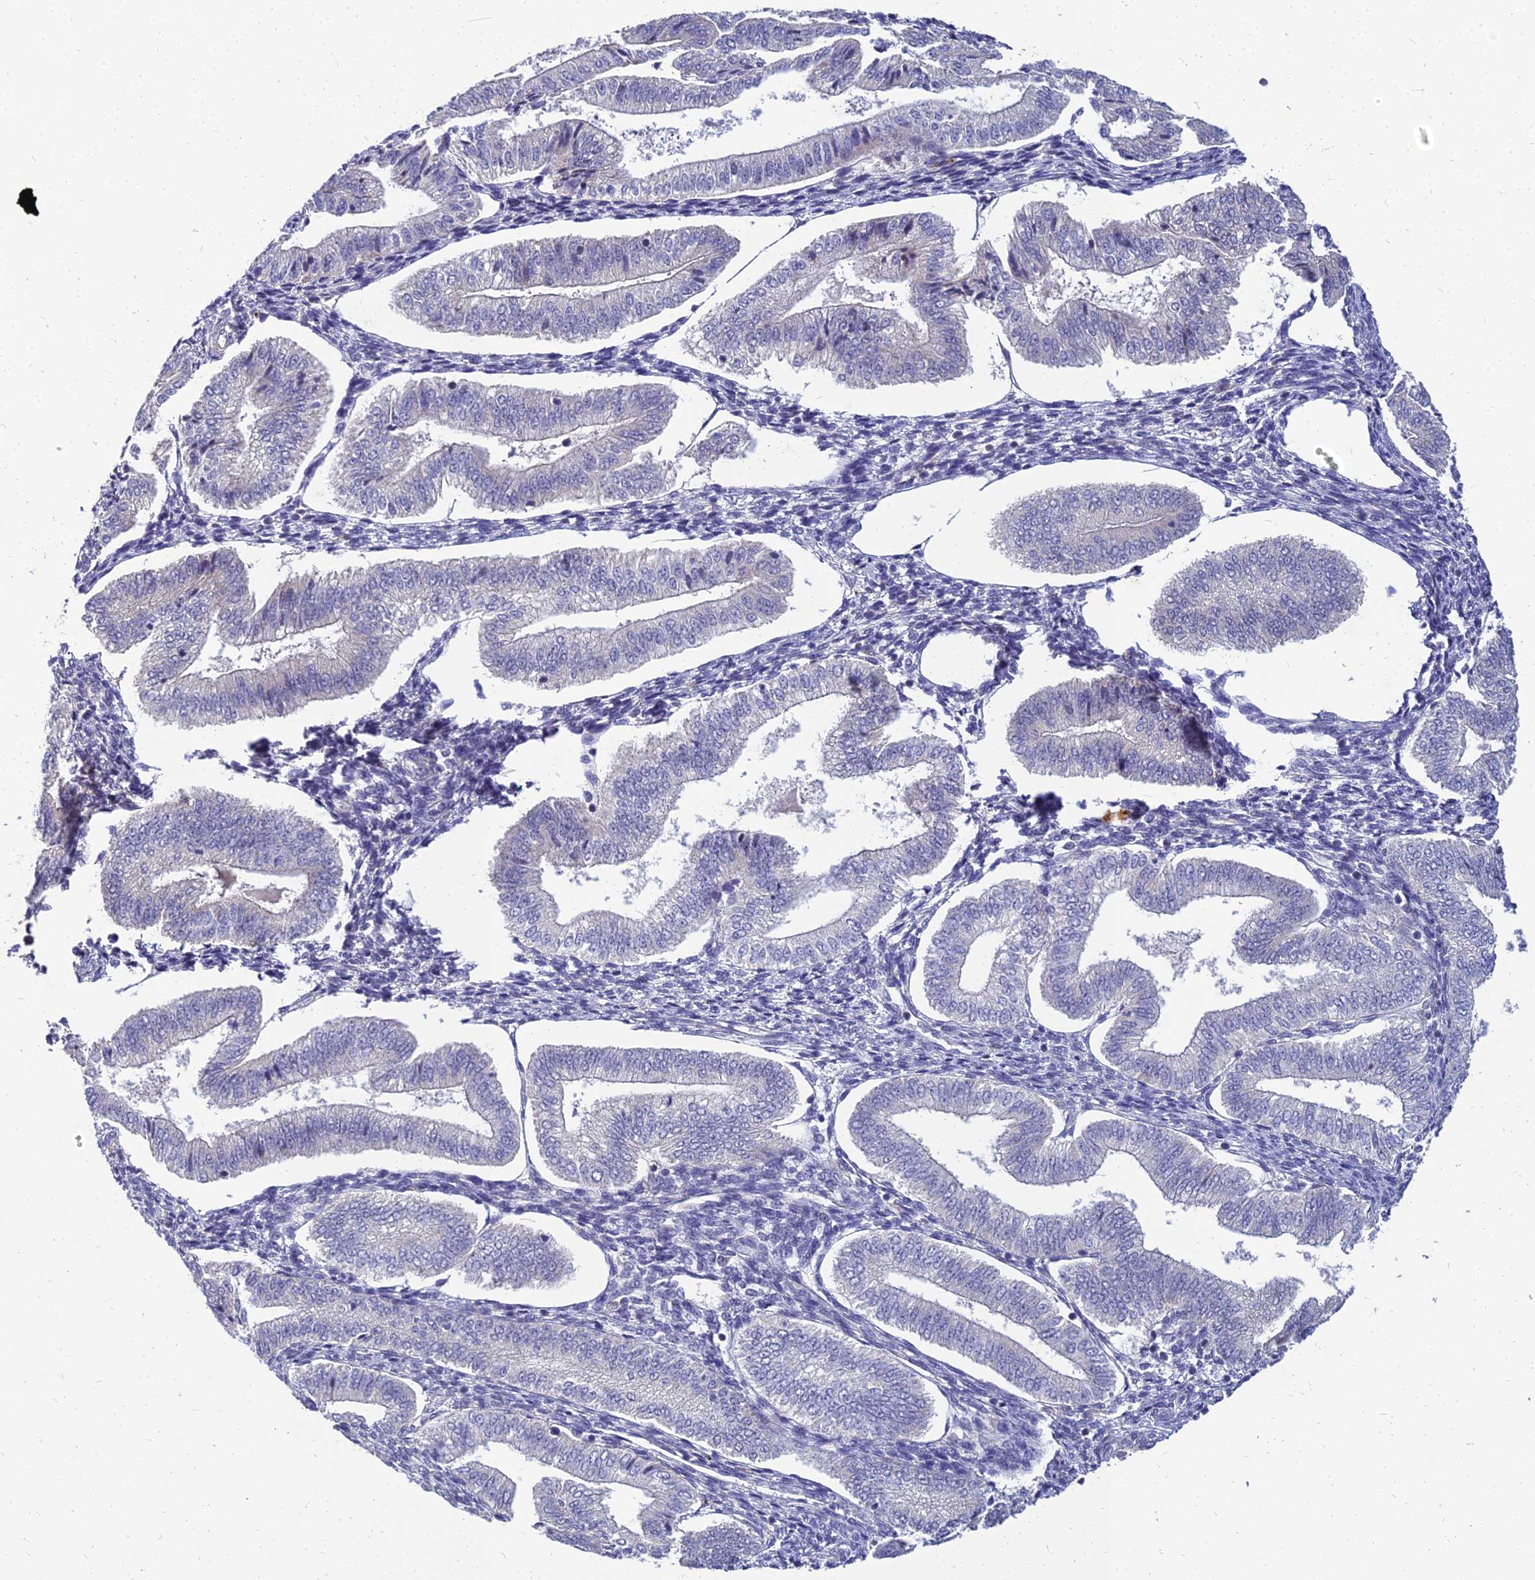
{"staining": {"intensity": "negative", "quantity": "none", "location": "none"}, "tissue": "endometrium", "cell_type": "Cells in endometrial stroma", "image_type": "normal", "snomed": [{"axis": "morphology", "description": "Normal tissue, NOS"}, {"axis": "topography", "description": "Endometrium"}], "caption": "Immunohistochemistry (IHC) image of unremarkable endometrium stained for a protein (brown), which displays no staining in cells in endometrial stroma.", "gene": "NPY", "patient": {"sex": "female", "age": 34}}